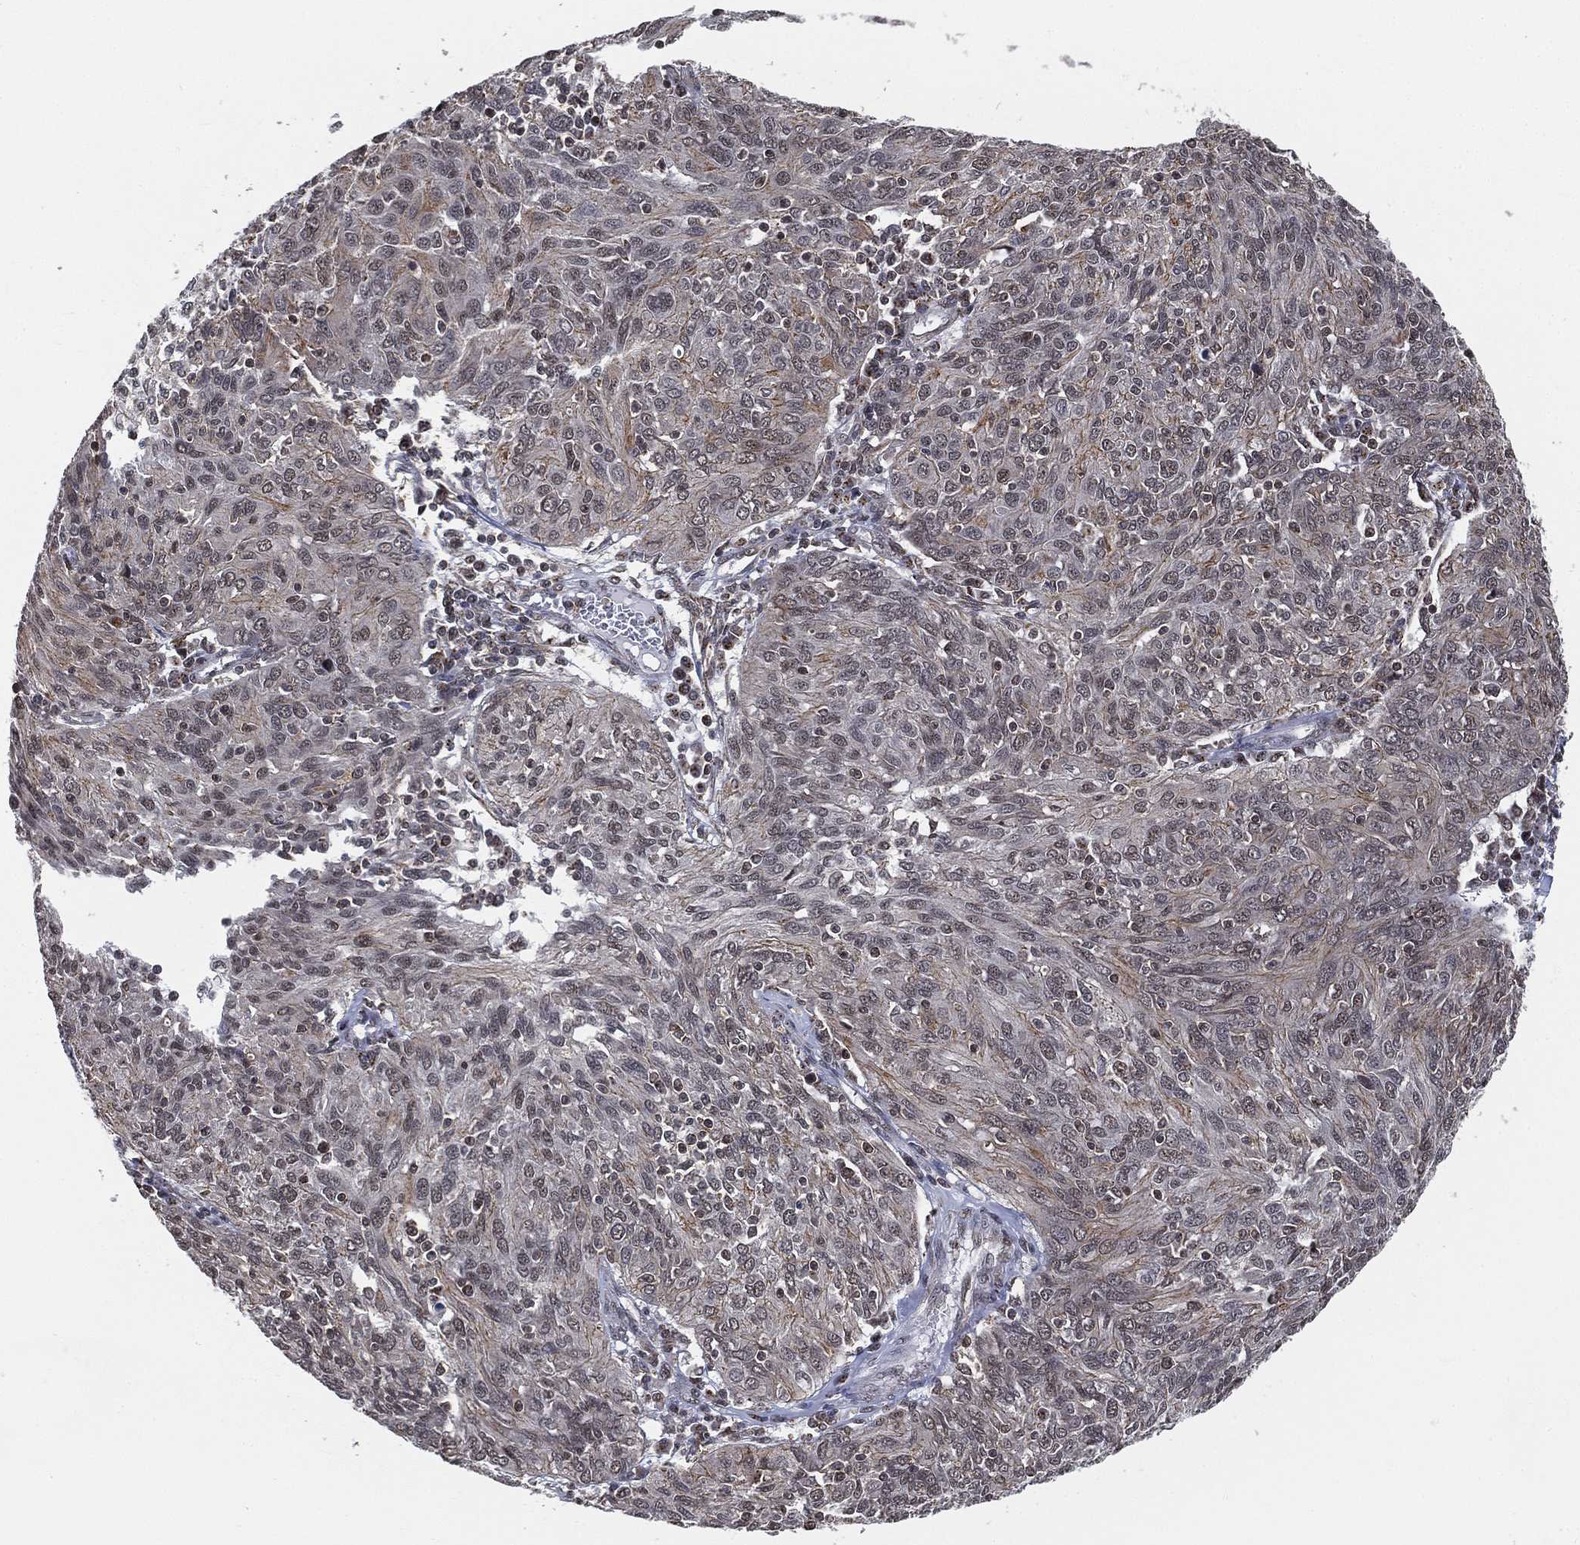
{"staining": {"intensity": "negative", "quantity": "none", "location": "none"}, "tissue": "ovarian cancer", "cell_type": "Tumor cells", "image_type": "cancer", "snomed": [{"axis": "morphology", "description": "Carcinoma, endometroid"}, {"axis": "topography", "description": "Ovary"}], "caption": "Human ovarian cancer (endometroid carcinoma) stained for a protein using immunohistochemistry (IHC) demonstrates no expression in tumor cells.", "gene": "RSRC2", "patient": {"sex": "female", "age": 50}}